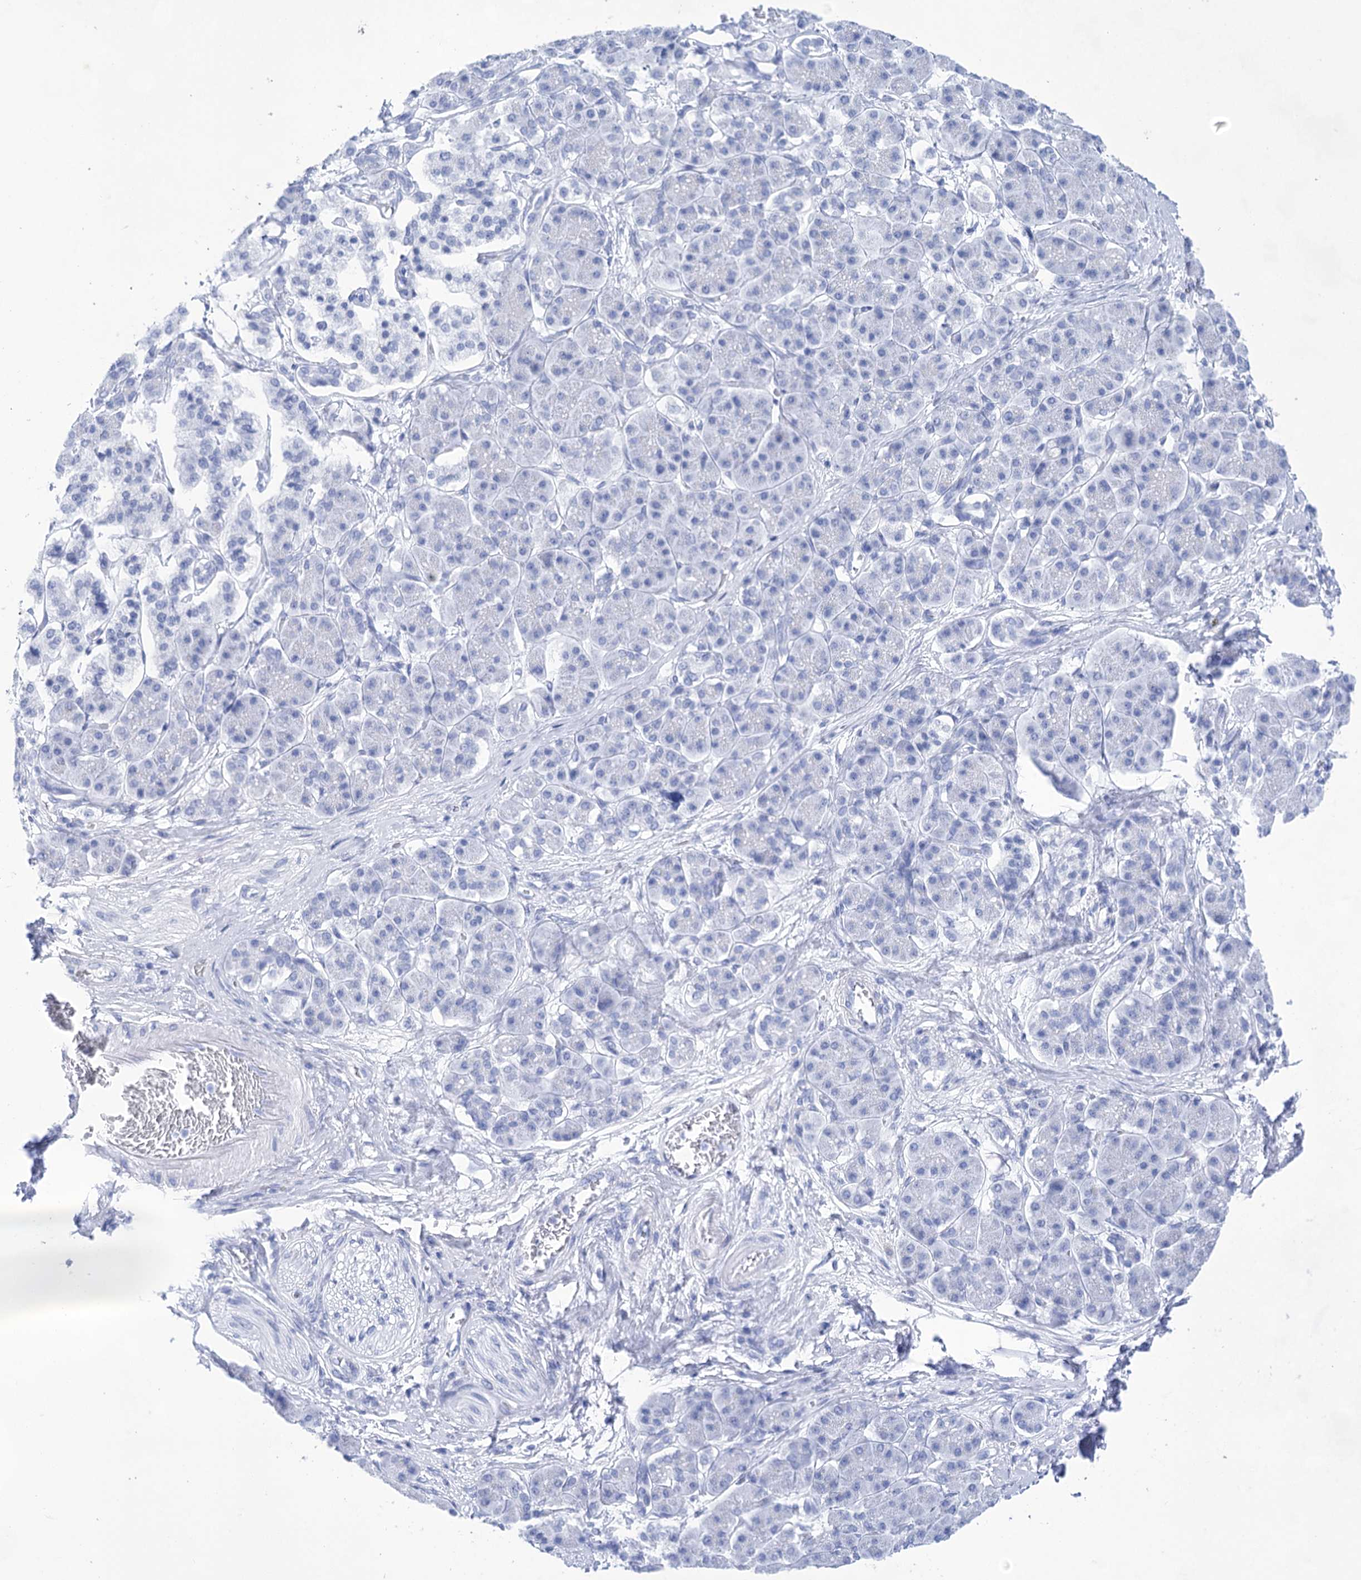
{"staining": {"intensity": "negative", "quantity": "none", "location": "none"}, "tissue": "pancreatic cancer", "cell_type": "Tumor cells", "image_type": "cancer", "snomed": [{"axis": "morphology", "description": "Adenocarcinoma, NOS"}, {"axis": "topography", "description": "Pancreas"}], "caption": "An image of human pancreatic adenocarcinoma is negative for staining in tumor cells.", "gene": "LALBA", "patient": {"sex": "female", "age": 61}}